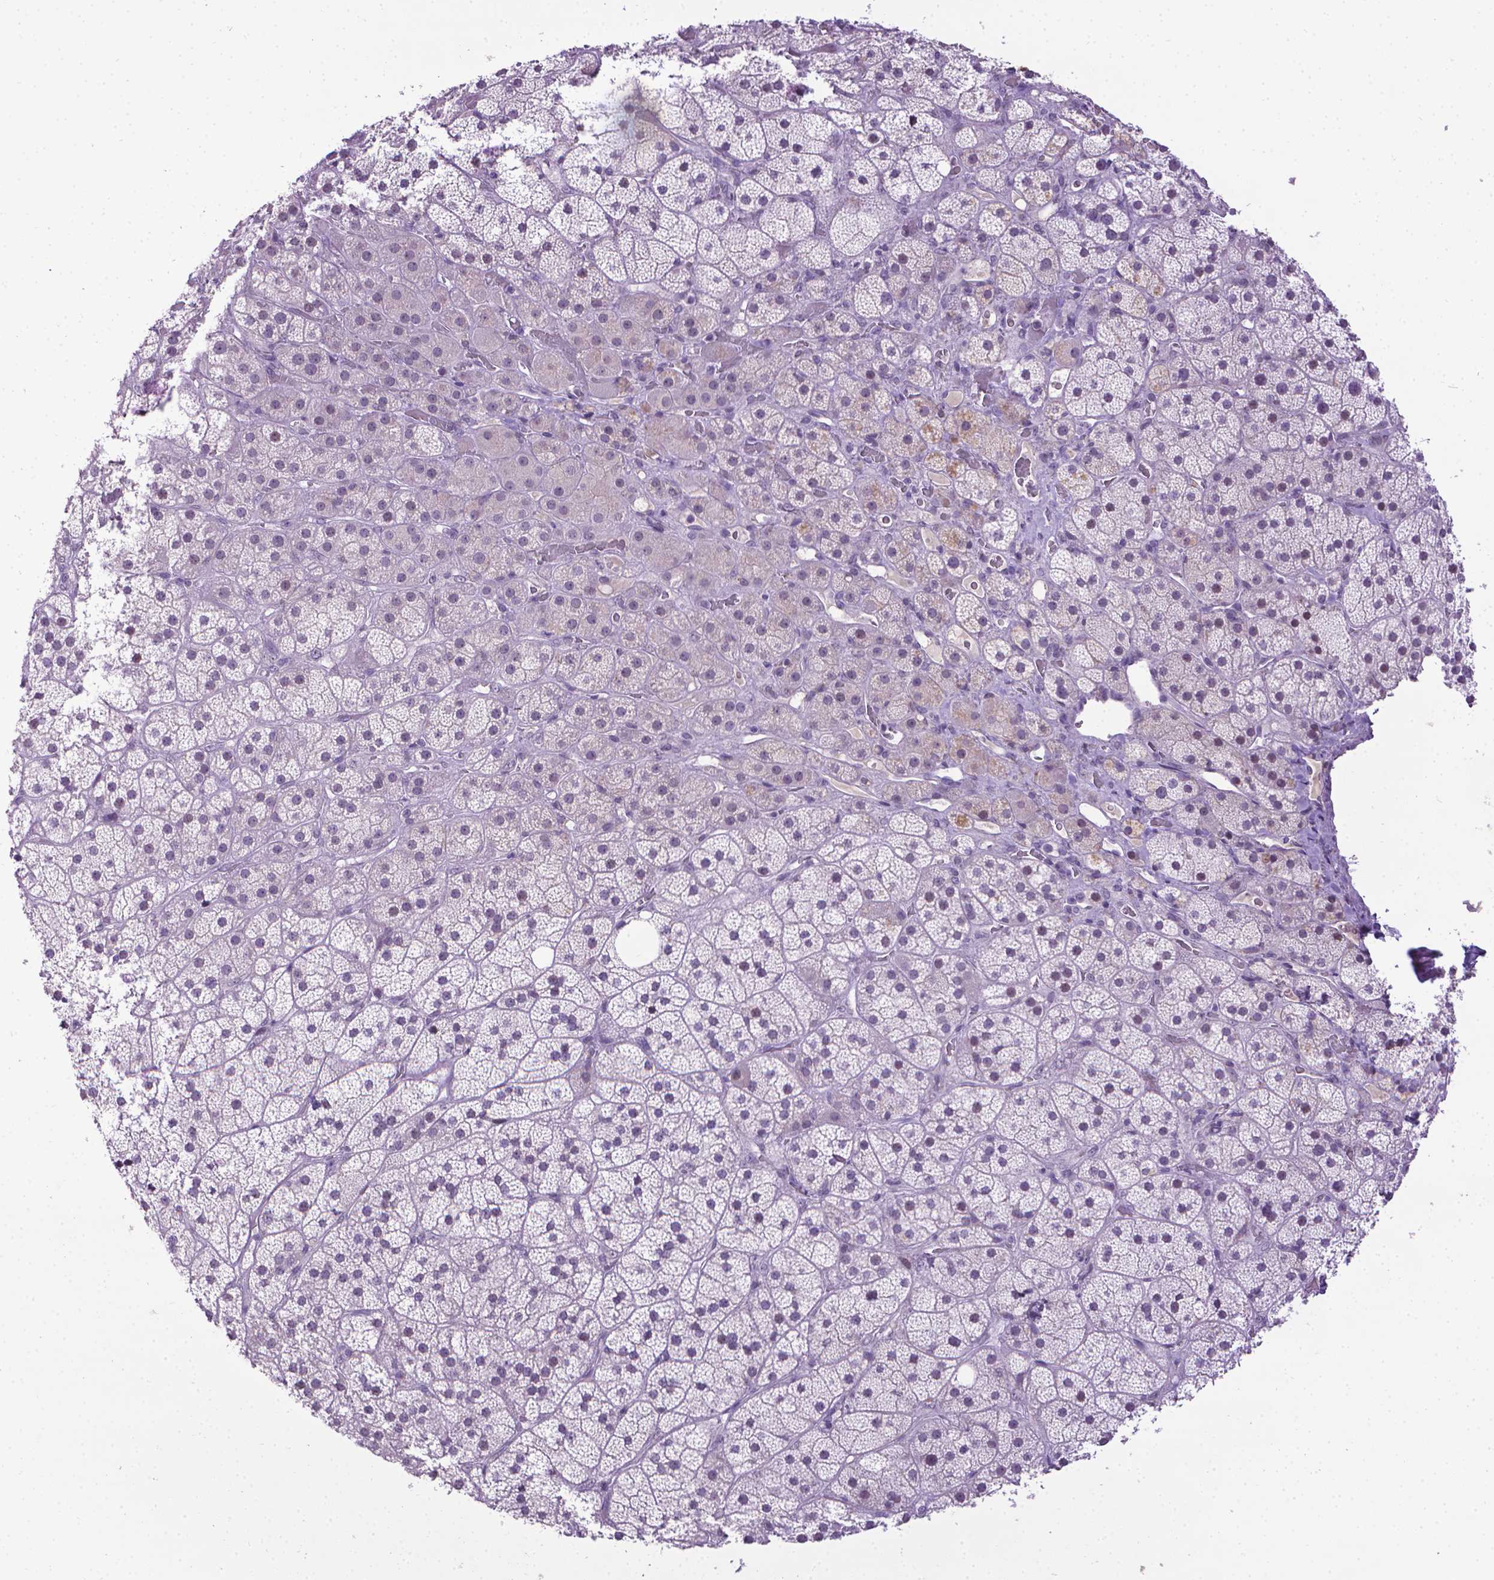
{"staining": {"intensity": "negative", "quantity": "none", "location": "none"}, "tissue": "adrenal gland", "cell_type": "Glandular cells", "image_type": "normal", "snomed": [{"axis": "morphology", "description": "Normal tissue, NOS"}, {"axis": "topography", "description": "Adrenal gland"}], "caption": "There is no significant positivity in glandular cells of adrenal gland. (DAB (3,3'-diaminobenzidine) immunohistochemistry (IHC), high magnification).", "gene": "KMO", "patient": {"sex": "male", "age": 57}}